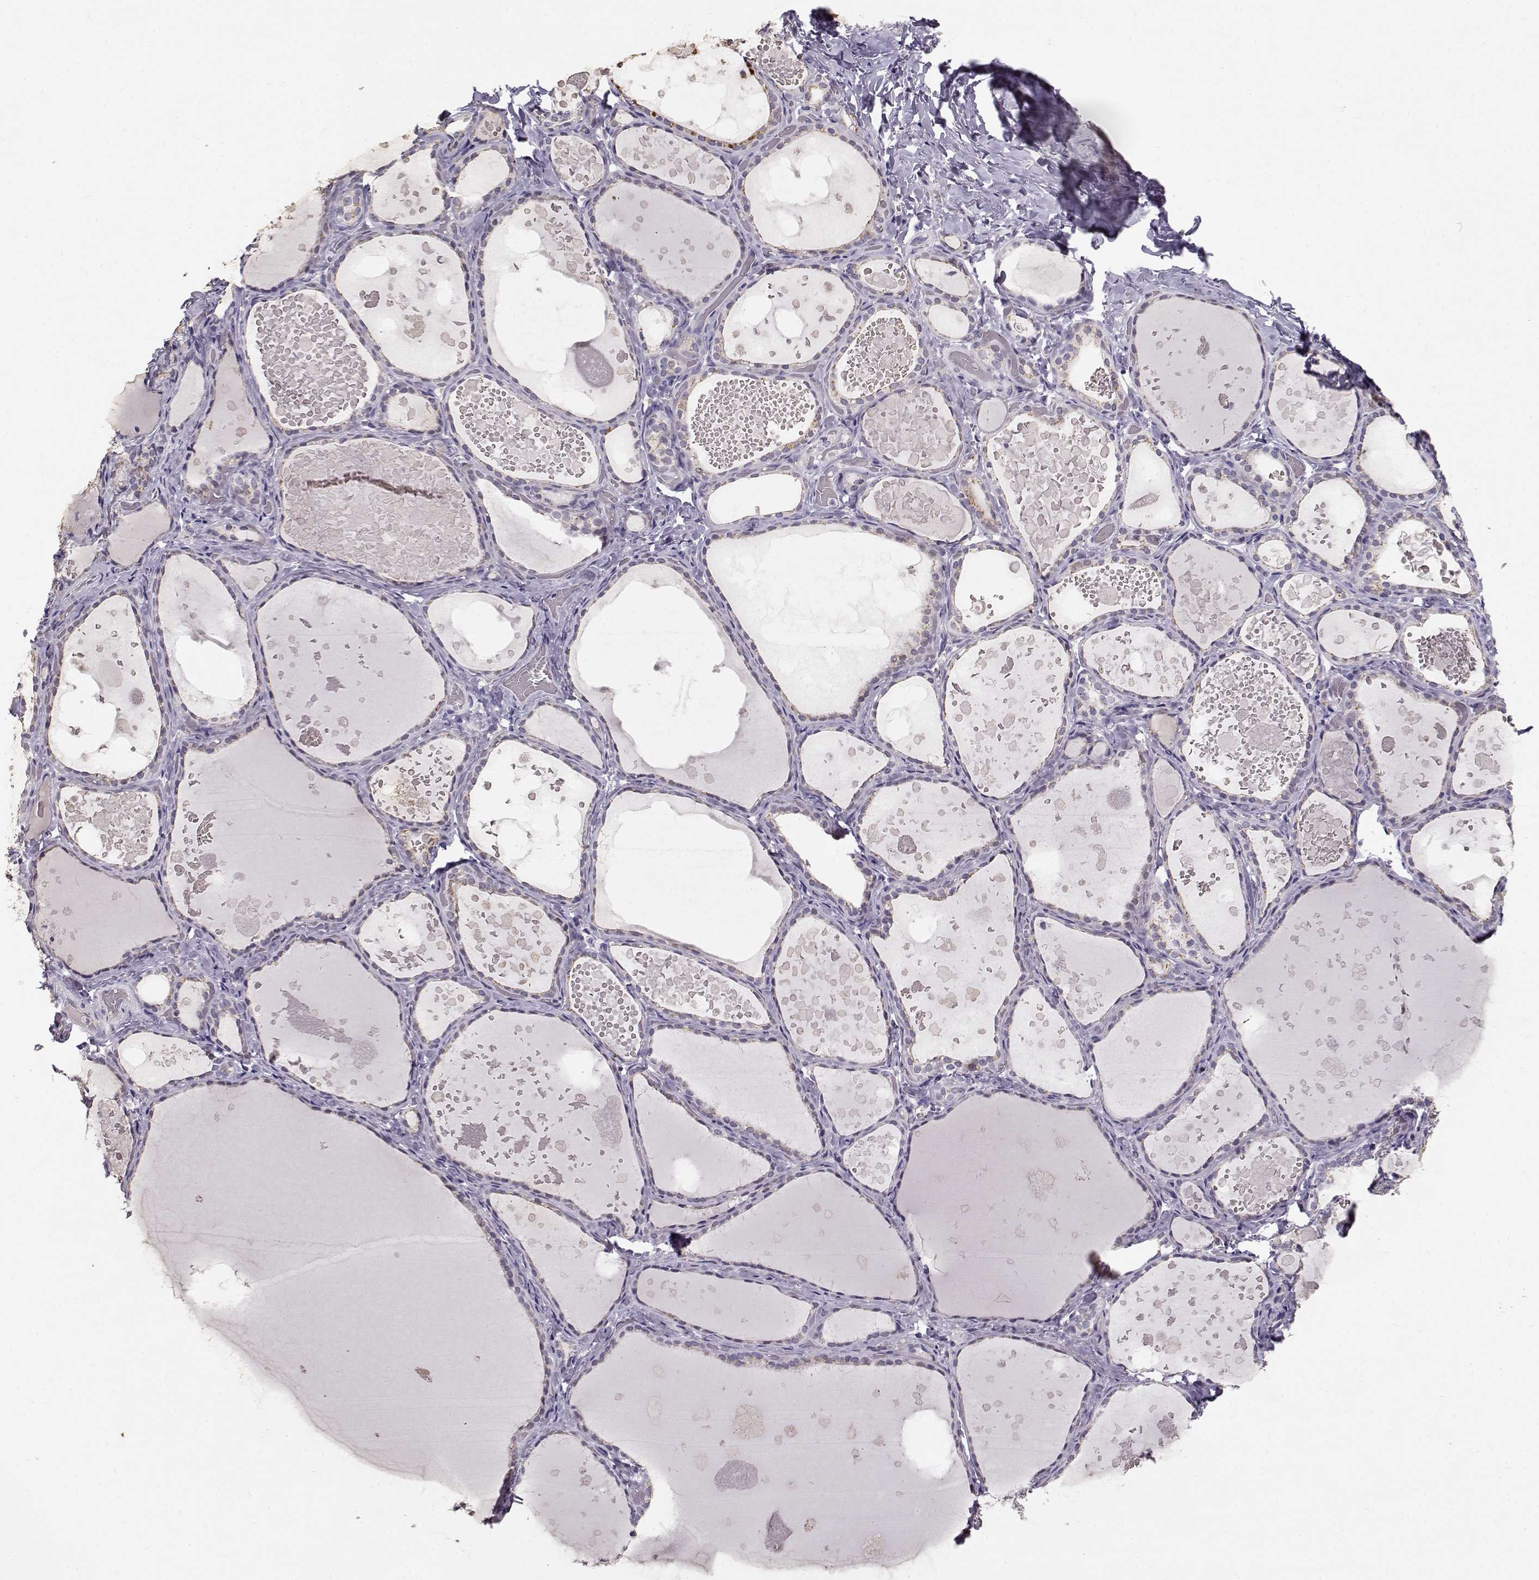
{"staining": {"intensity": "negative", "quantity": "none", "location": "none"}, "tissue": "thyroid gland", "cell_type": "Glandular cells", "image_type": "normal", "snomed": [{"axis": "morphology", "description": "Normal tissue, NOS"}, {"axis": "topography", "description": "Thyroid gland"}], "caption": "High power microscopy image of an immunohistochemistry micrograph of normal thyroid gland, revealing no significant positivity in glandular cells. The staining was performed using DAB to visualize the protein expression in brown, while the nuclei were stained in blue with hematoxylin (Magnification: 20x).", "gene": "SLC4A5", "patient": {"sex": "female", "age": 56}}